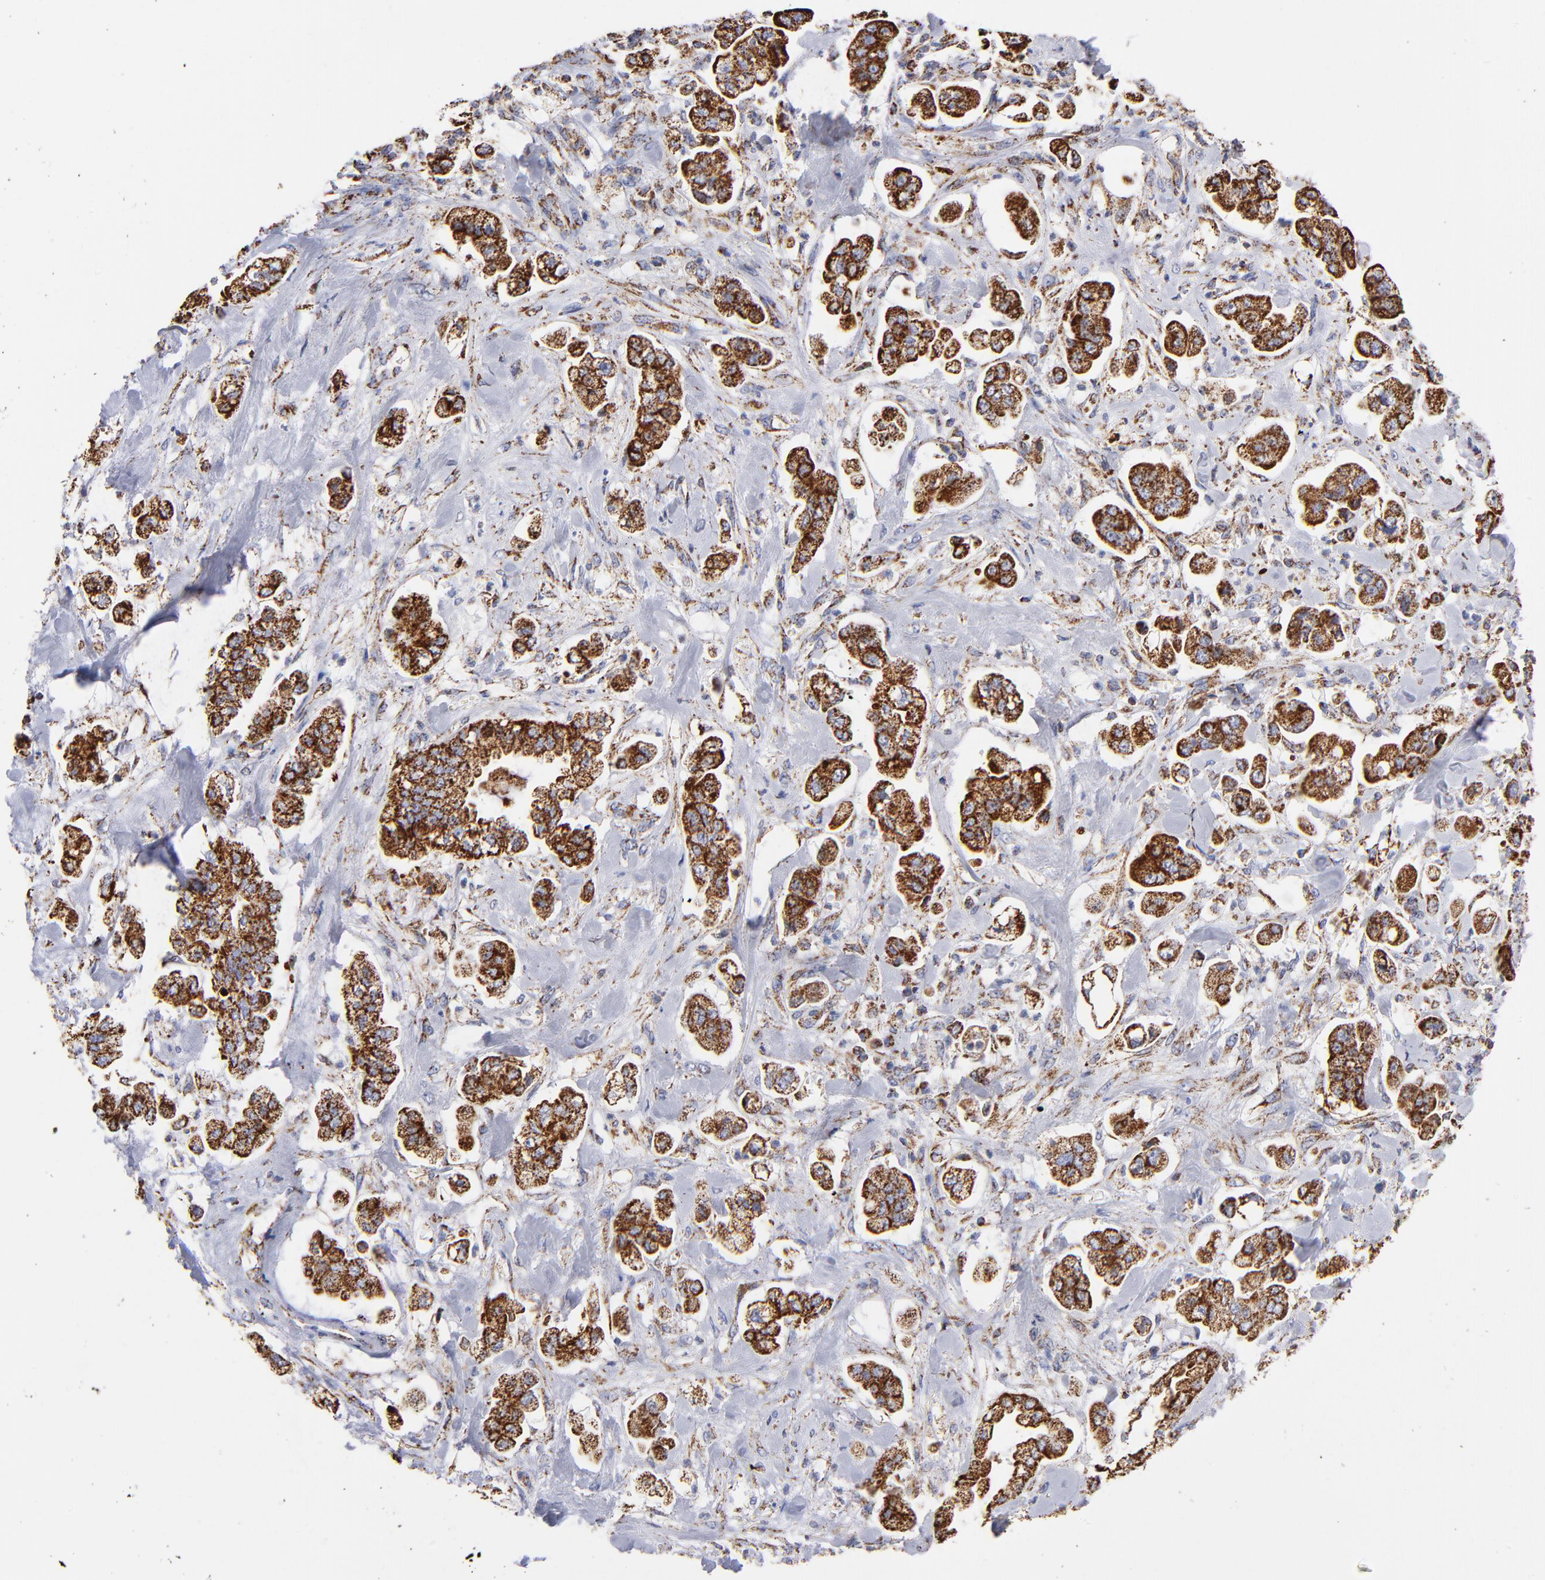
{"staining": {"intensity": "strong", "quantity": ">75%", "location": "cytoplasmic/membranous"}, "tissue": "stomach cancer", "cell_type": "Tumor cells", "image_type": "cancer", "snomed": [{"axis": "morphology", "description": "Adenocarcinoma, NOS"}, {"axis": "topography", "description": "Stomach"}], "caption": "Stomach cancer (adenocarcinoma) tissue exhibits strong cytoplasmic/membranous expression in approximately >75% of tumor cells, visualized by immunohistochemistry. (DAB (3,3'-diaminobenzidine) = brown stain, brightfield microscopy at high magnification).", "gene": "PHB1", "patient": {"sex": "male", "age": 62}}